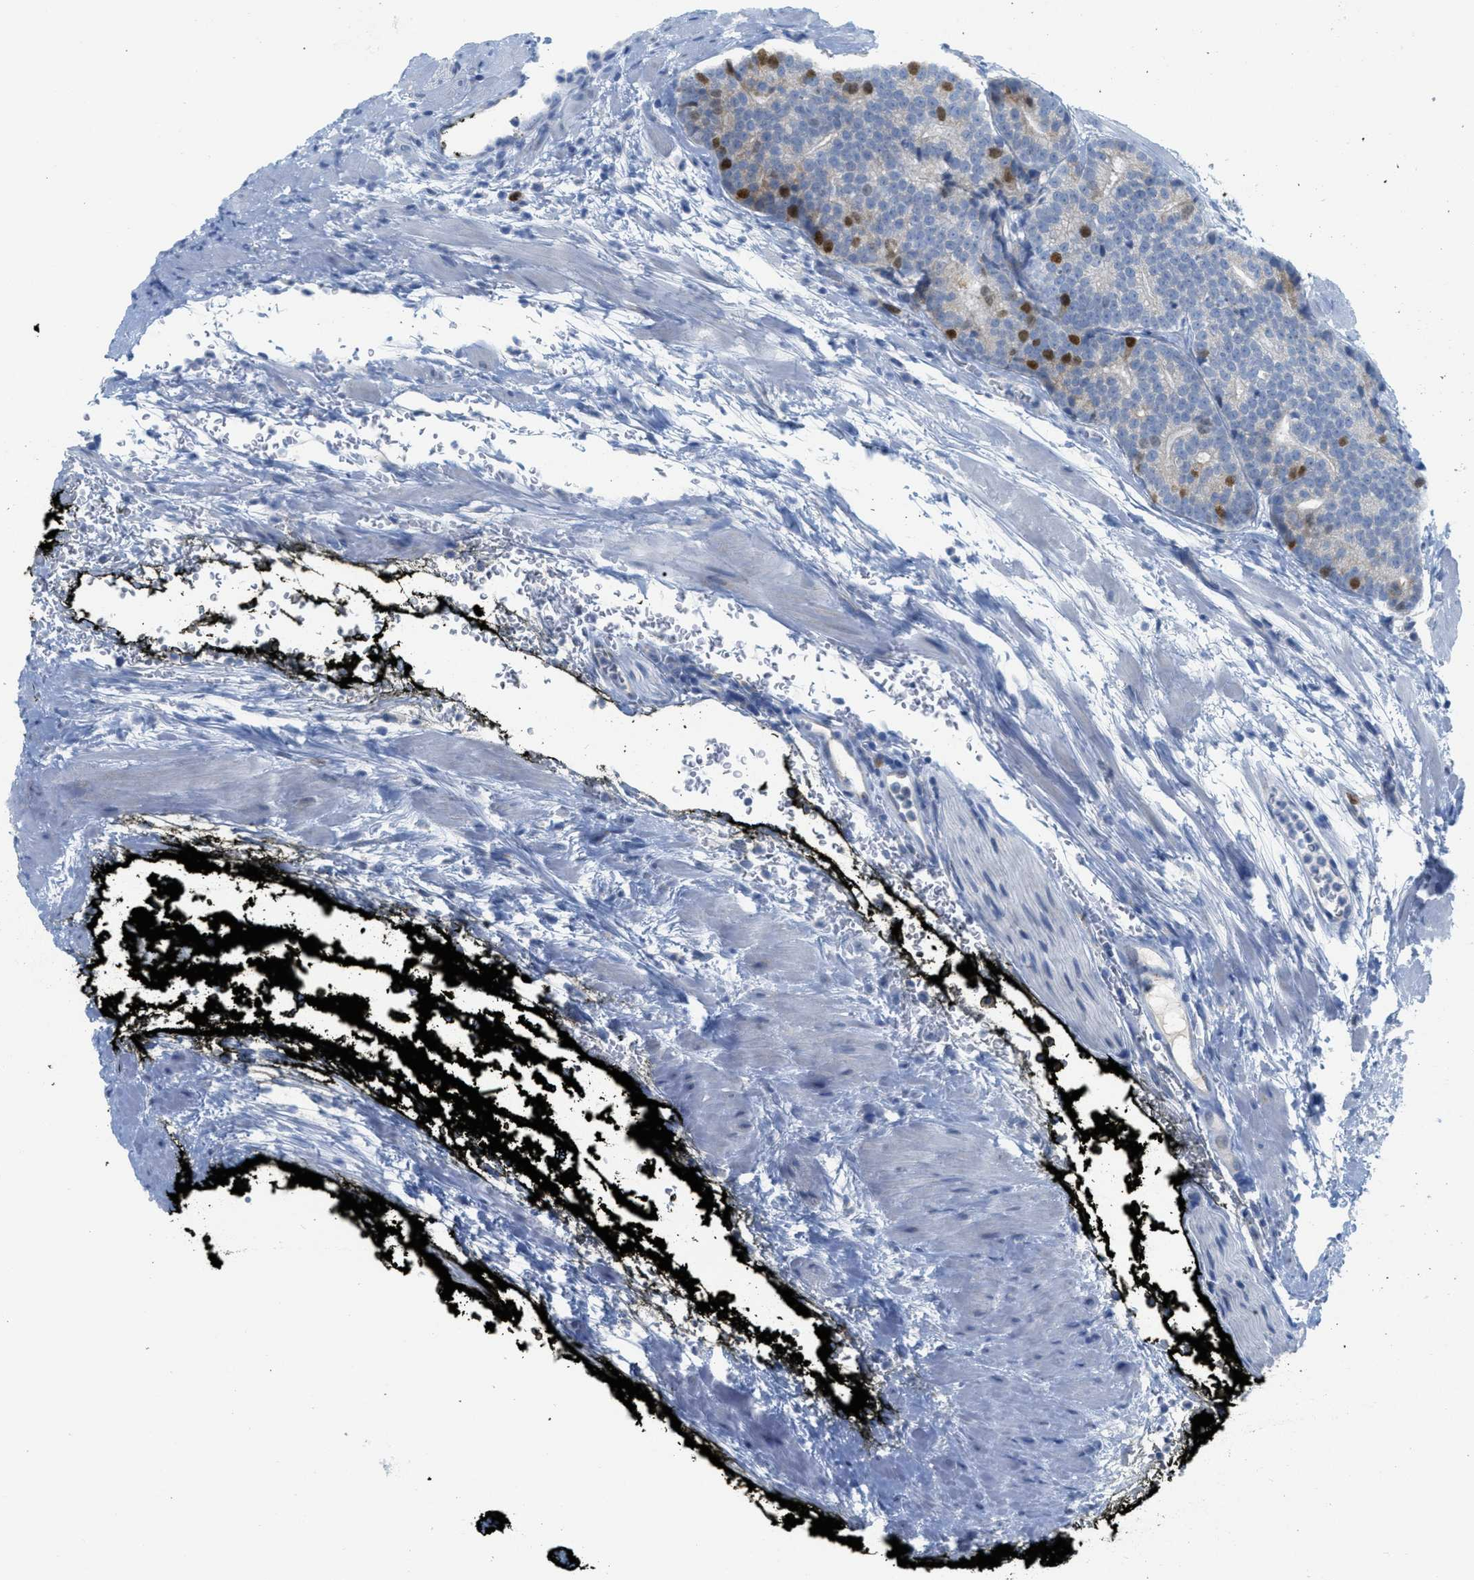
{"staining": {"intensity": "strong", "quantity": "<25%", "location": "nuclear"}, "tissue": "prostate cancer", "cell_type": "Tumor cells", "image_type": "cancer", "snomed": [{"axis": "morphology", "description": "Adenocarcinoma, High grade"}, {"axis": "topography", "description": "Prostate"}], "caption": "This histopathology image demonstrates IHC staining of prostate cancer, with medium strong nuclear positivity in about <25% of tumor cells.", "gene": "ORC6", "patient": {"sex": "male", "age": 61}}